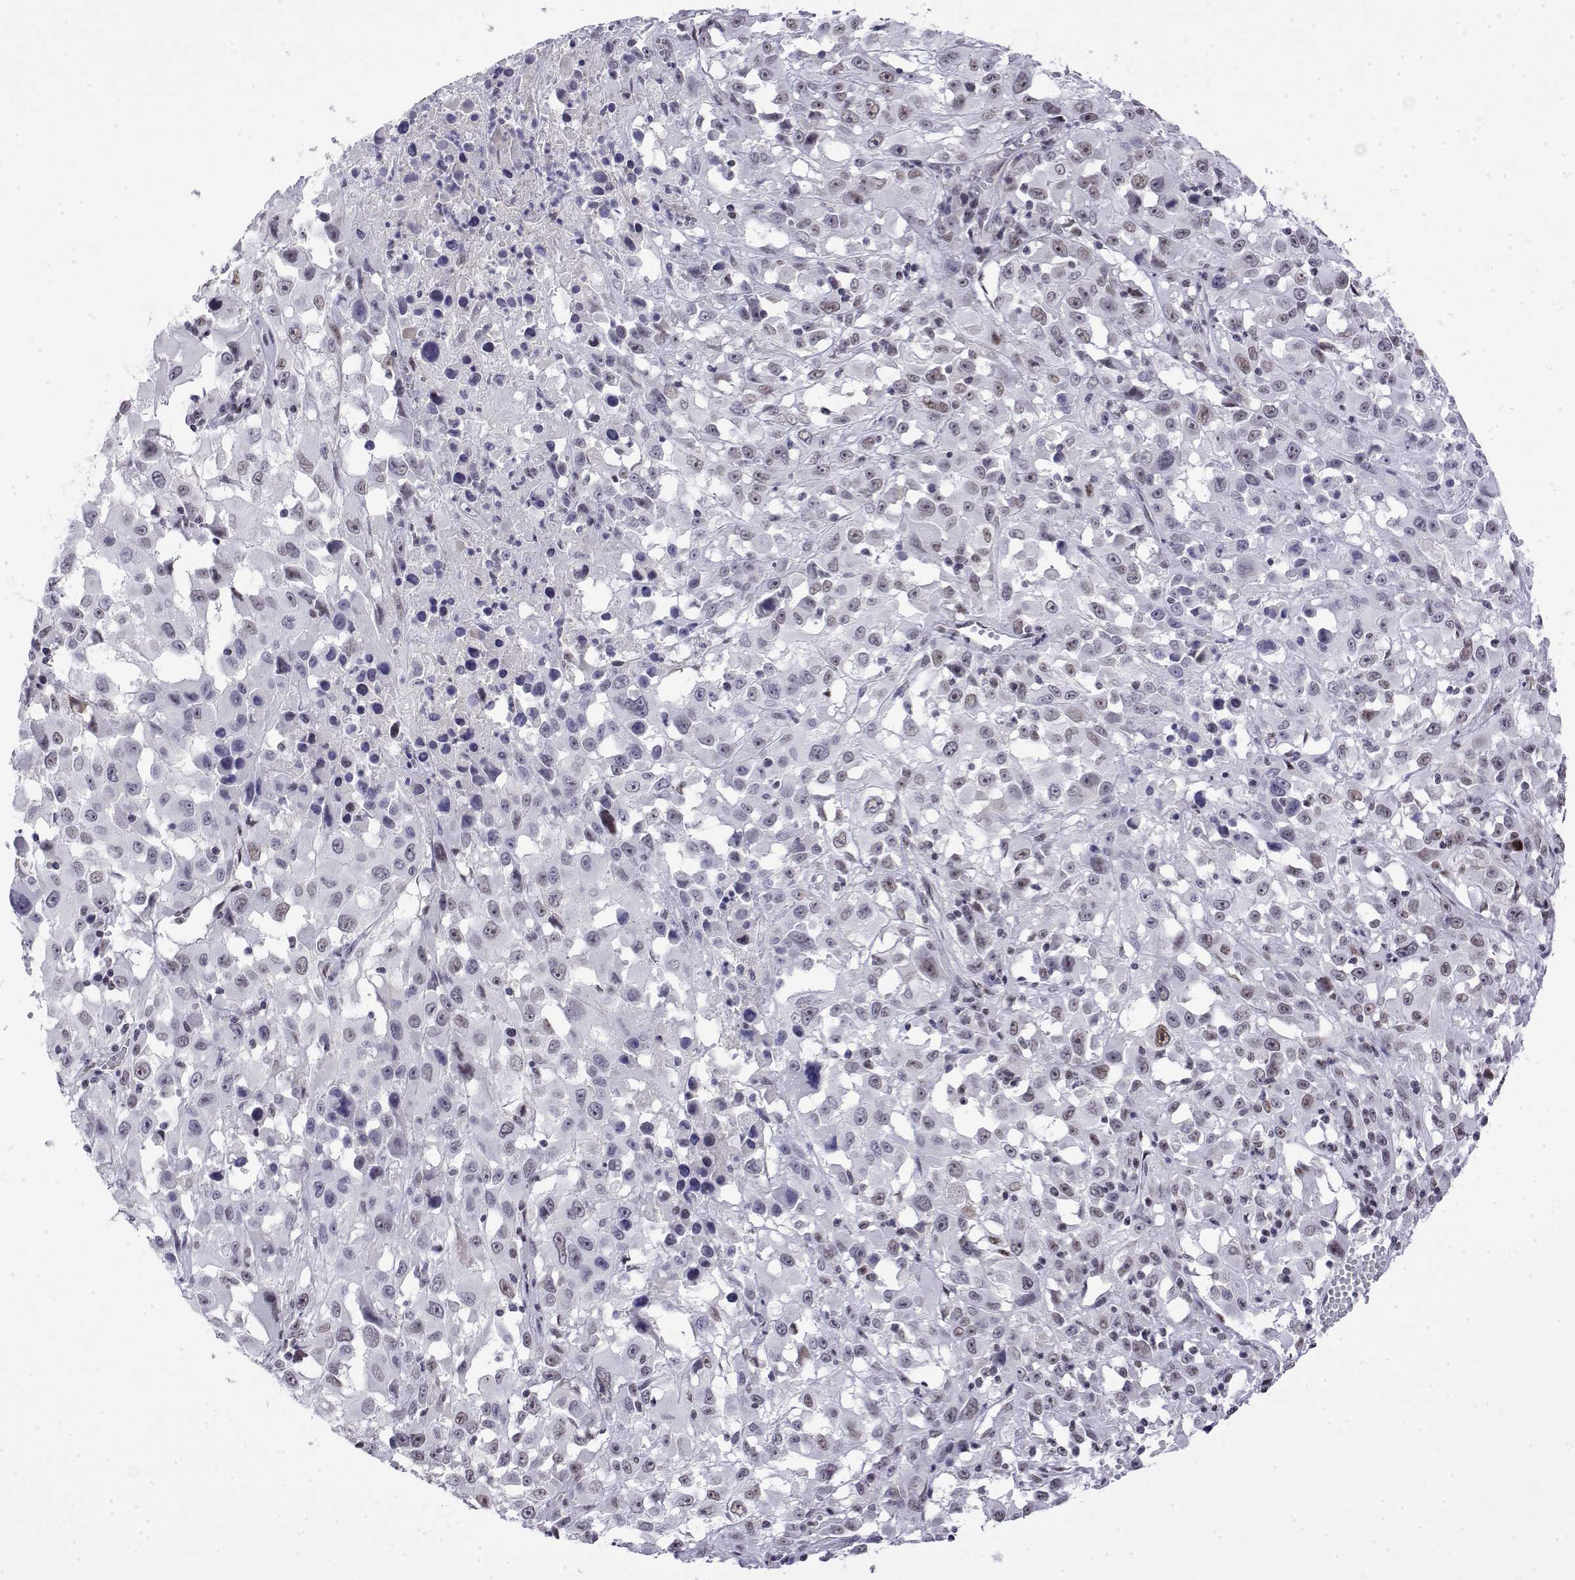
{"staining": {"intensity": "weak", "quantity": "<25%", "location": "nuclear"}, "tissue": "melanoma", "cell_type": "Tumor cells", "image_type": "cancer", "snomed": [{"axis": "morphology", "description": "Malignant melanoma, Metastatic site"}, {"axis": "topography", "description": "Soft tissue"}], "caption": "Malignant melanoma (metastatic site) was stained to show a protein in brown. There is no significant expression in tumor cells. The staining is performed using DAB (3,3'-diaminobenzidine) brown chromogen with nuclei counter-stained in using hematoxylin.", "gene": "POLDIP3", "patient": {"sex": "male", "age": 50}}